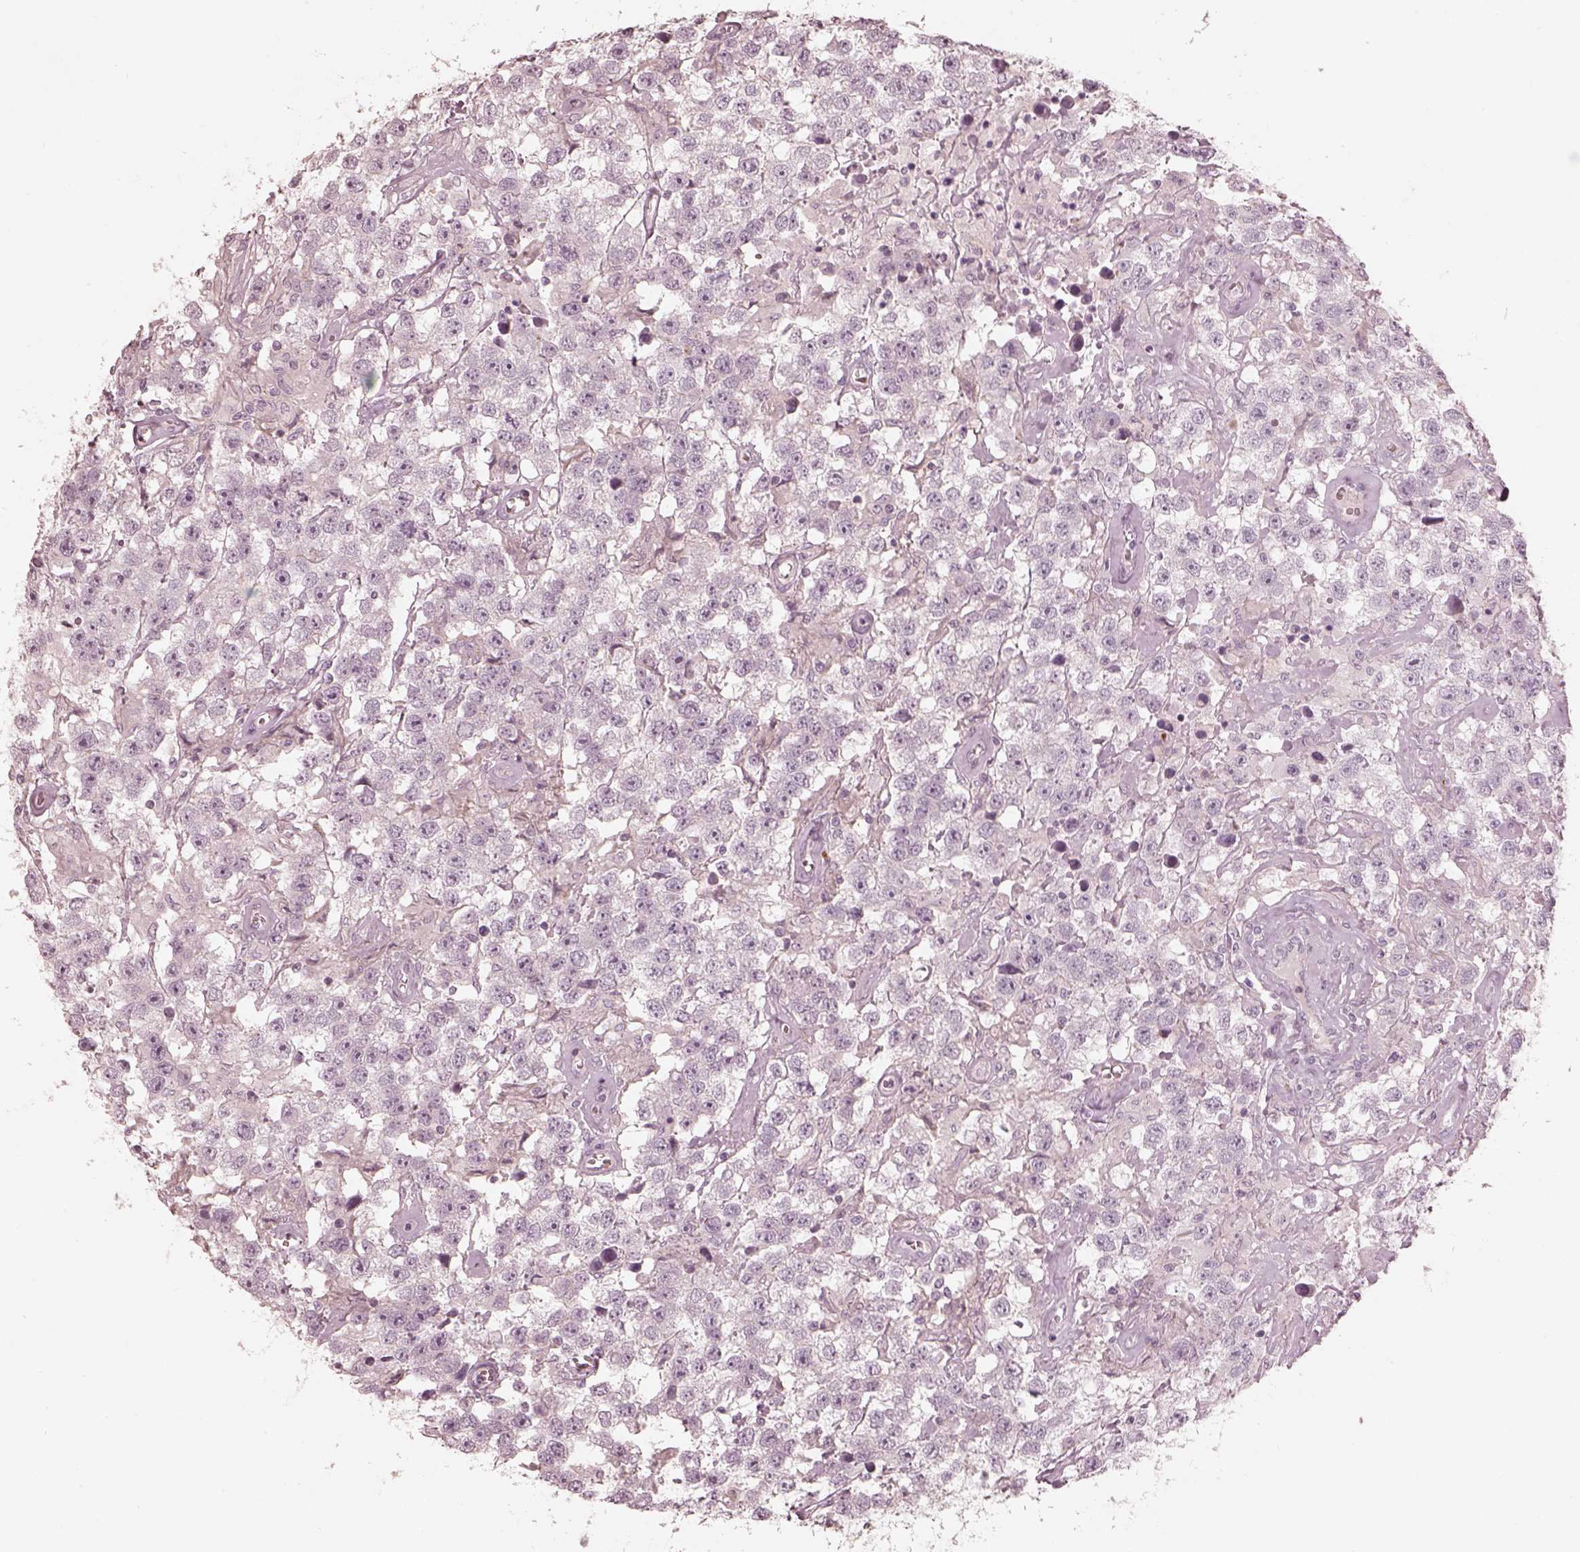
{"staining": {"intensity": "negative", "quantity": "none", "location": "none"}, "tissue": "testis cancer", "cell_type": "Tumor cells", "image_type": "cancer", "snomed": [{"axis": "morphology", "description": "Seminoma, NOS"}, {"axis": "topography", "description": "Testis"}], "caption": "Immunohistochemical staining of human testis cancer (seminoma) displays no significant positivity in tumor cells.", "gene": "PRLHR", "patient": {"sex": "male", "age": 43}}